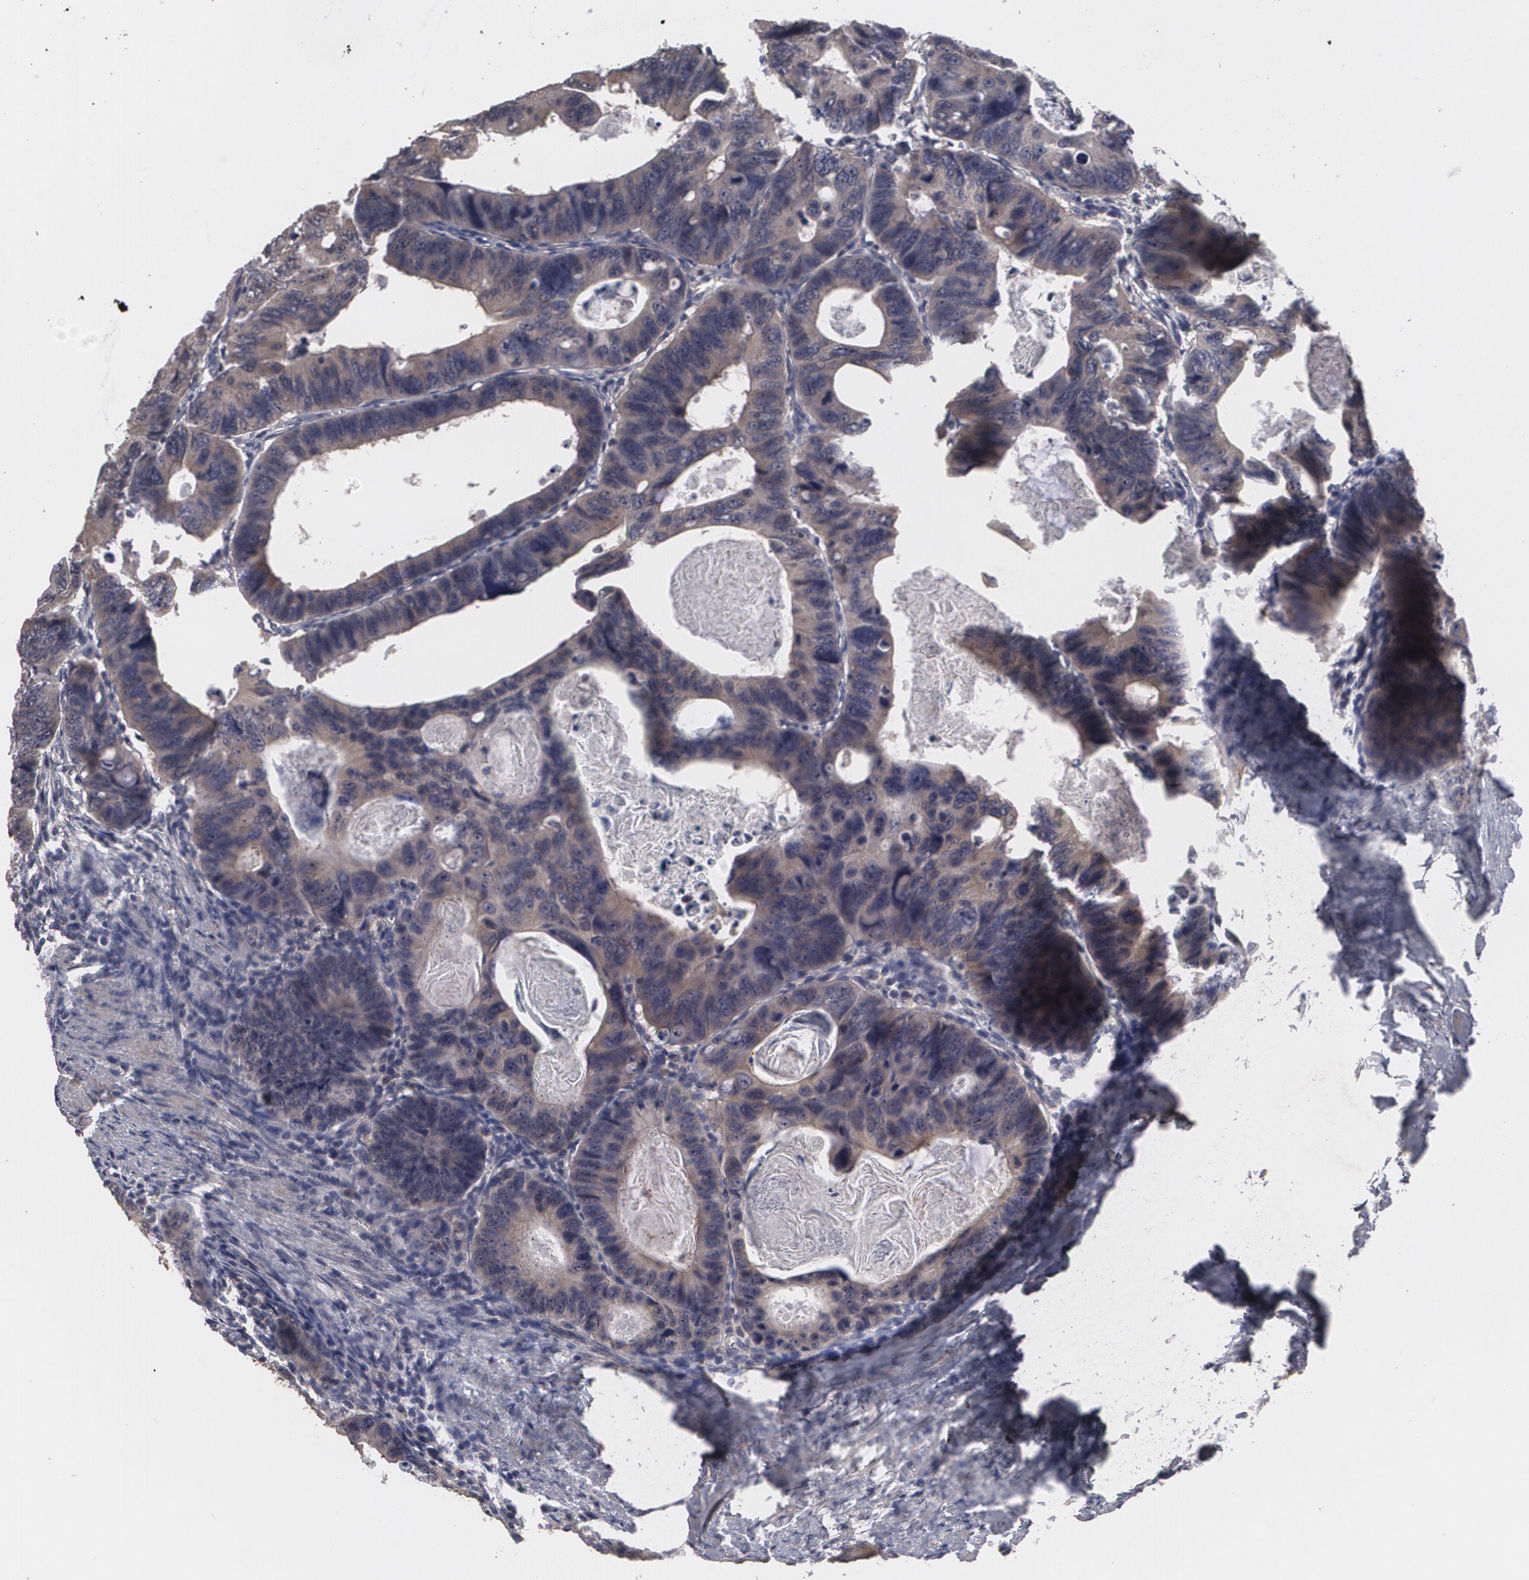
{"staining": {"intensity": "moderate", "quantity": ">75%", "location": "cytoplasmic/membranous"}, "tissue": "colorectal cancer", "cell_type": "Tumor cells", "image_type": "cancer", "snomed": [{"axis": "morphology", "description": "Adenocarcinoma, NOS"}, {"axis": "topography", "description": "Colon"}], "caption": "The image demonstrates a brown stain indicating the presence of a protein in the cytoplasmic/membranous of tumor cells in colorectal cancer (adenocarcinoma). (brown staining indicates protein expression, while blue staining denotes nuclei).", "gene": "ARF6", "patient": {"sex": "female", "age": 55}}